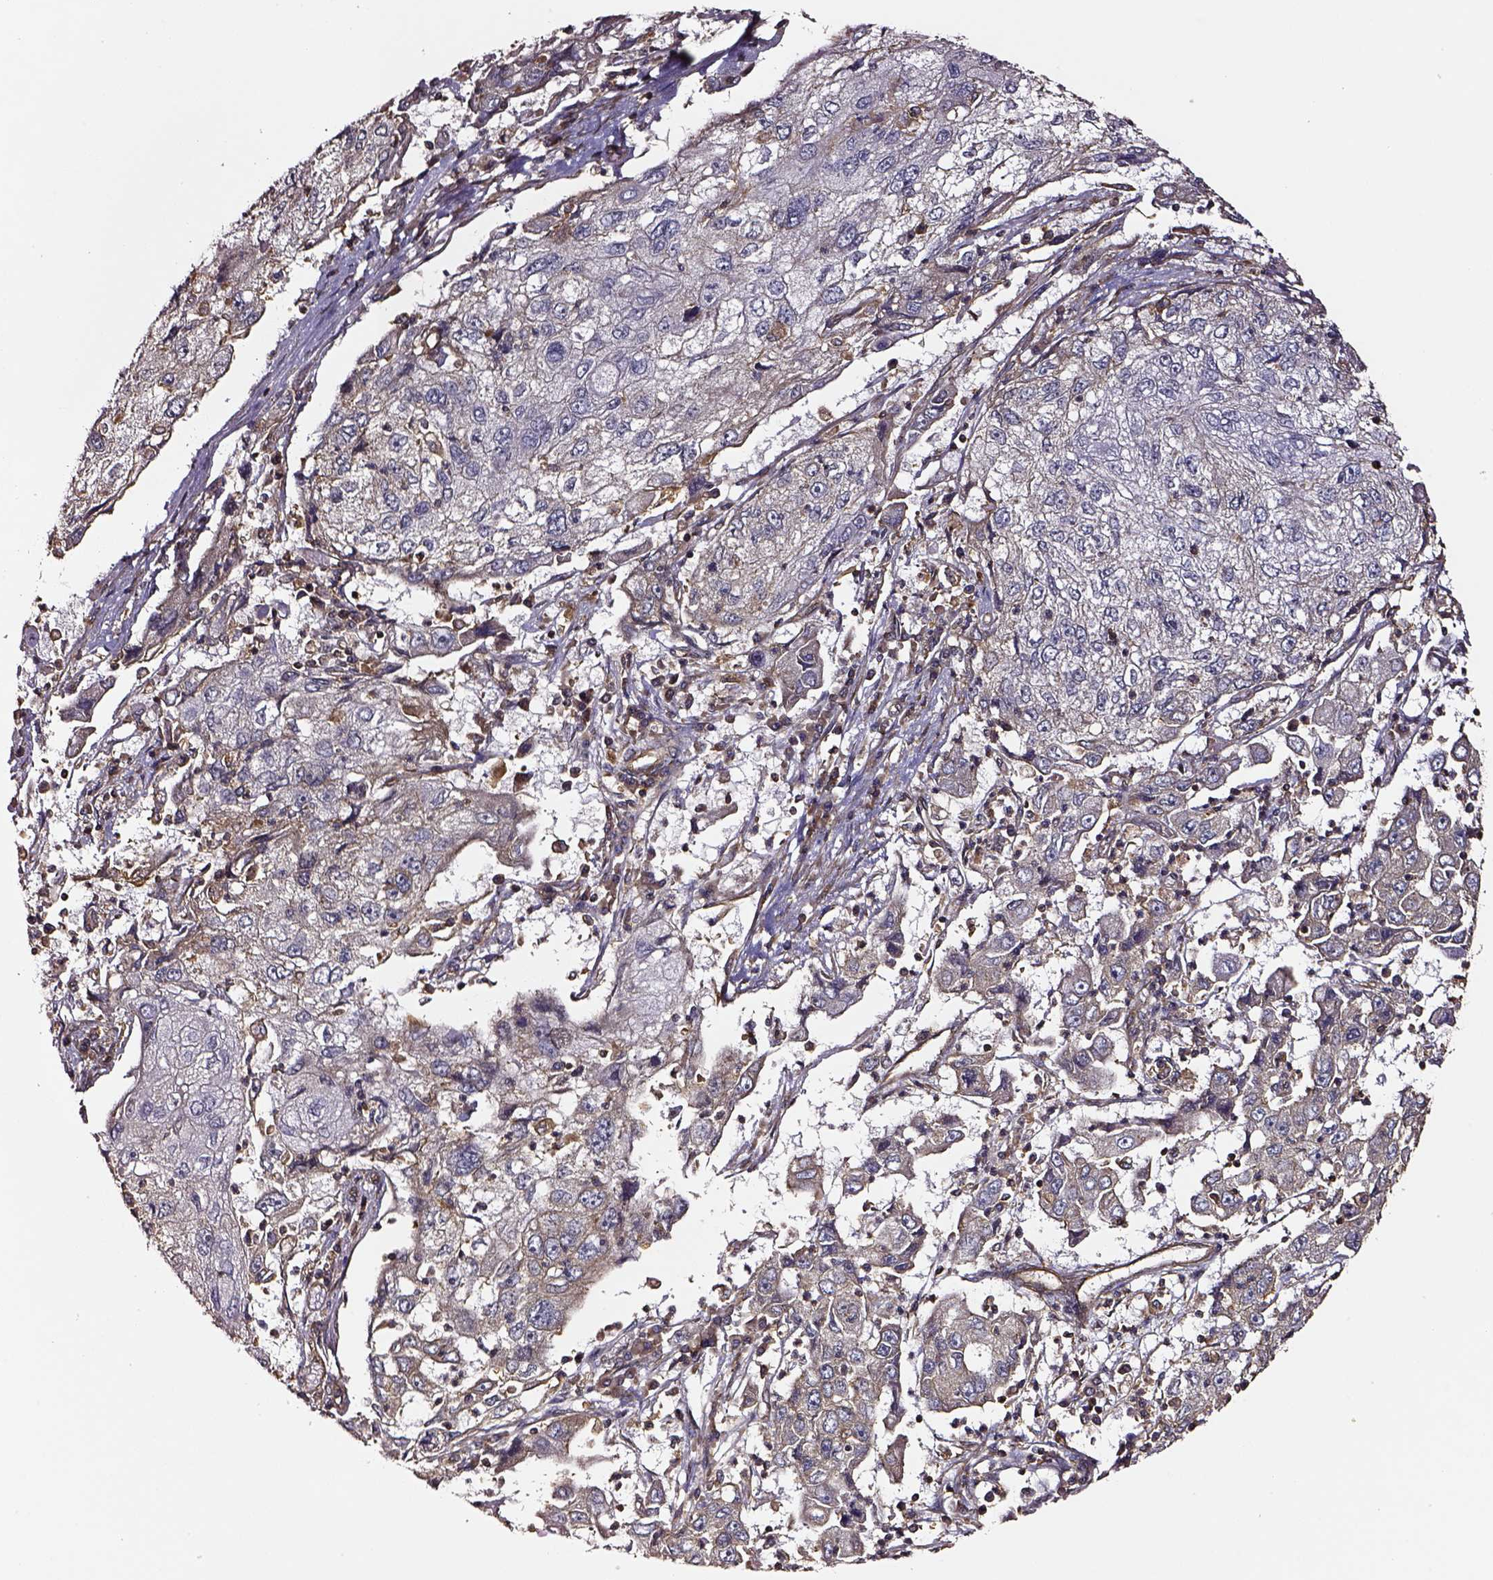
{"staining": {"intensity": "negative", "quantity": "none", "location": "none"}, "tissue": "cervical cancer", "cell_type": "Tumor cells", "image_type": "cancer", "snomed": [{"axis": "morphology", "description": "Squamous cell carcinoma, NOS"}, {"axis": "topography", "description": "Cervix"}], "caption": "A photomicrograph of cervical cancer (squamous cell carcinoma) stained for a protein exhibits no brown staining in tumor cells. Nuclei are stained in blue.", "gene": "RASSF5", "patient": {"sex": "female", "age": 36}}